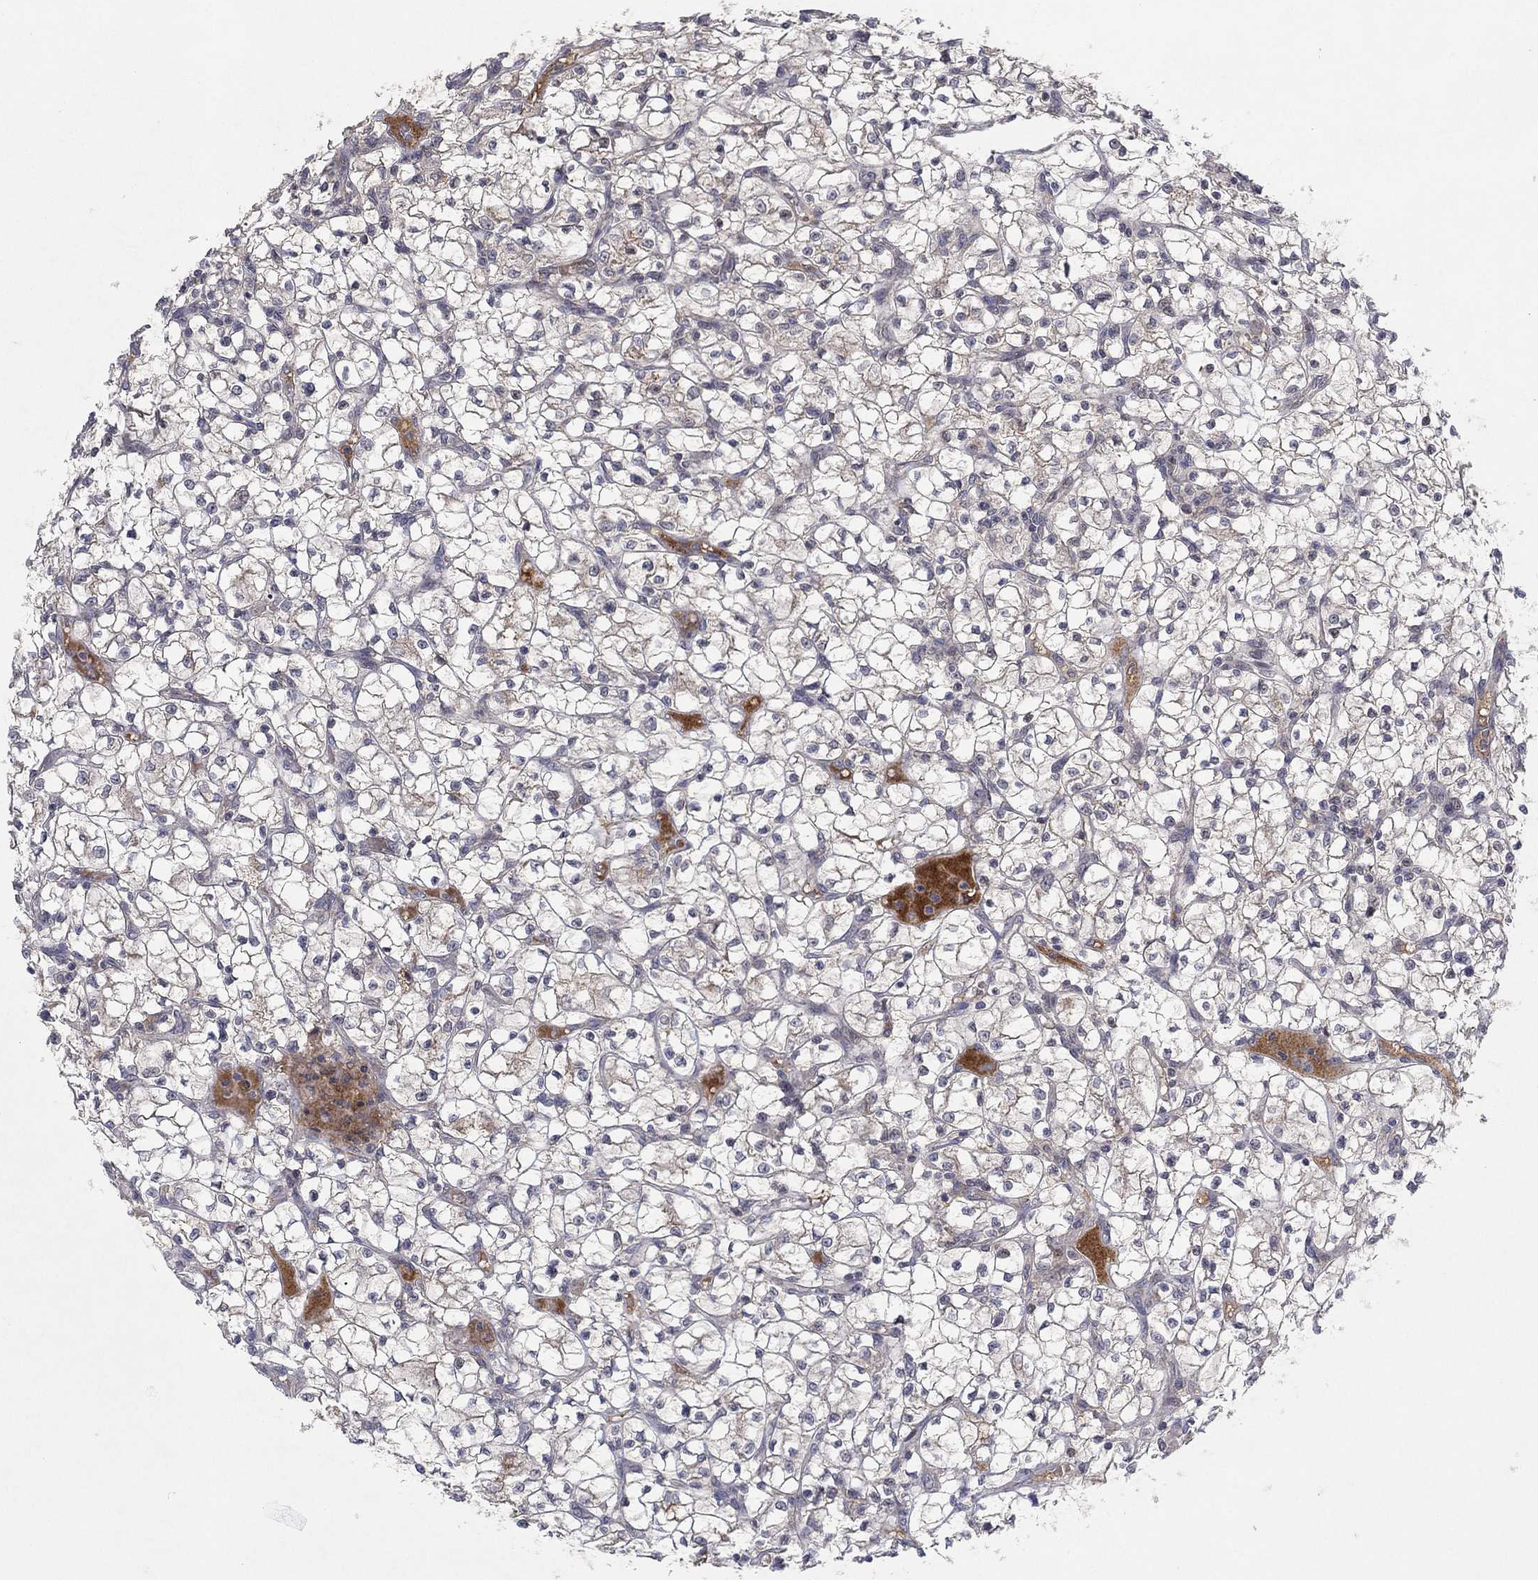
{"staining": {"intensity": "negative", "quantity": "none", "location": "none"}, "tissue": "renal cancer", "cell_type": "Tumor cells", "image_type": "cancer", "snomed": [{"axis": "morphology", "description": "Adenocarcinoma, NOS"}, {"axis": "topography", "description": "Kidney"}], "caption": "DAB (3,3'-diaminobenzidine) immunohistochemical staining of human renal cancer shows no significant staining in tumor cells.", "gene": "IL4", "patient": {"sex": "female", "age": 64}}